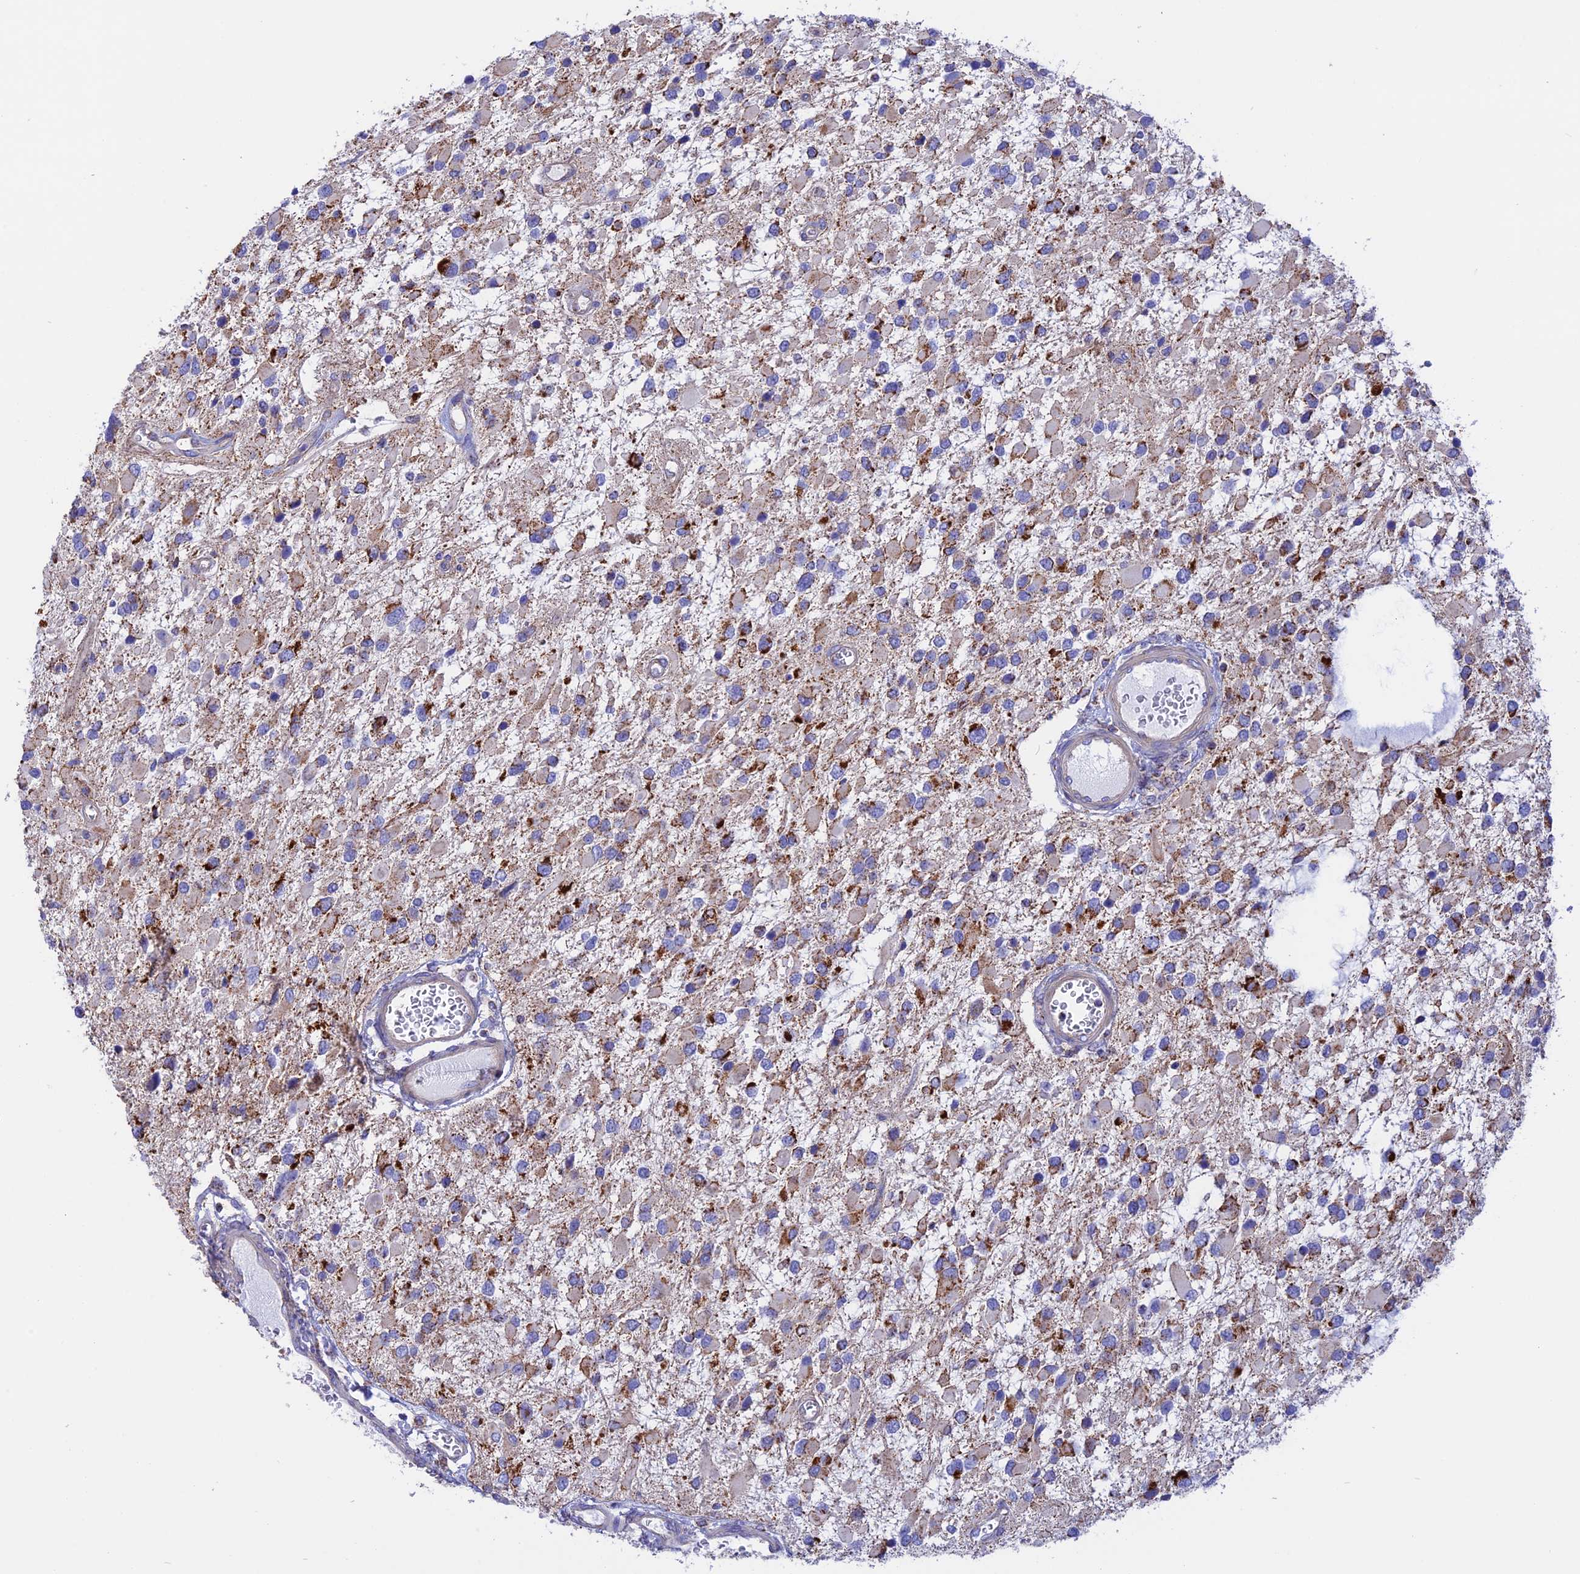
{"staining": {"intensity": "strong", "quantity": "25%-75%", "location": "cytoplasmic/membranous"}, "tissue": "glioma", "cell_type": "Tumor cells", "image_type": "cancer", "snomed": [{"axis": "morphology", "description": "Glioma, malignant, High grade"}, {"axis": "topography", "description": "Brain"}], "caption": "Human glioma stained for a protein (brown) exhibits strong cytoplasmic/membranous positive staining in approximately 25%-75% of tumor cells.", "gene": "GCDH", "patient": {"sex": "male", "age": 53}}